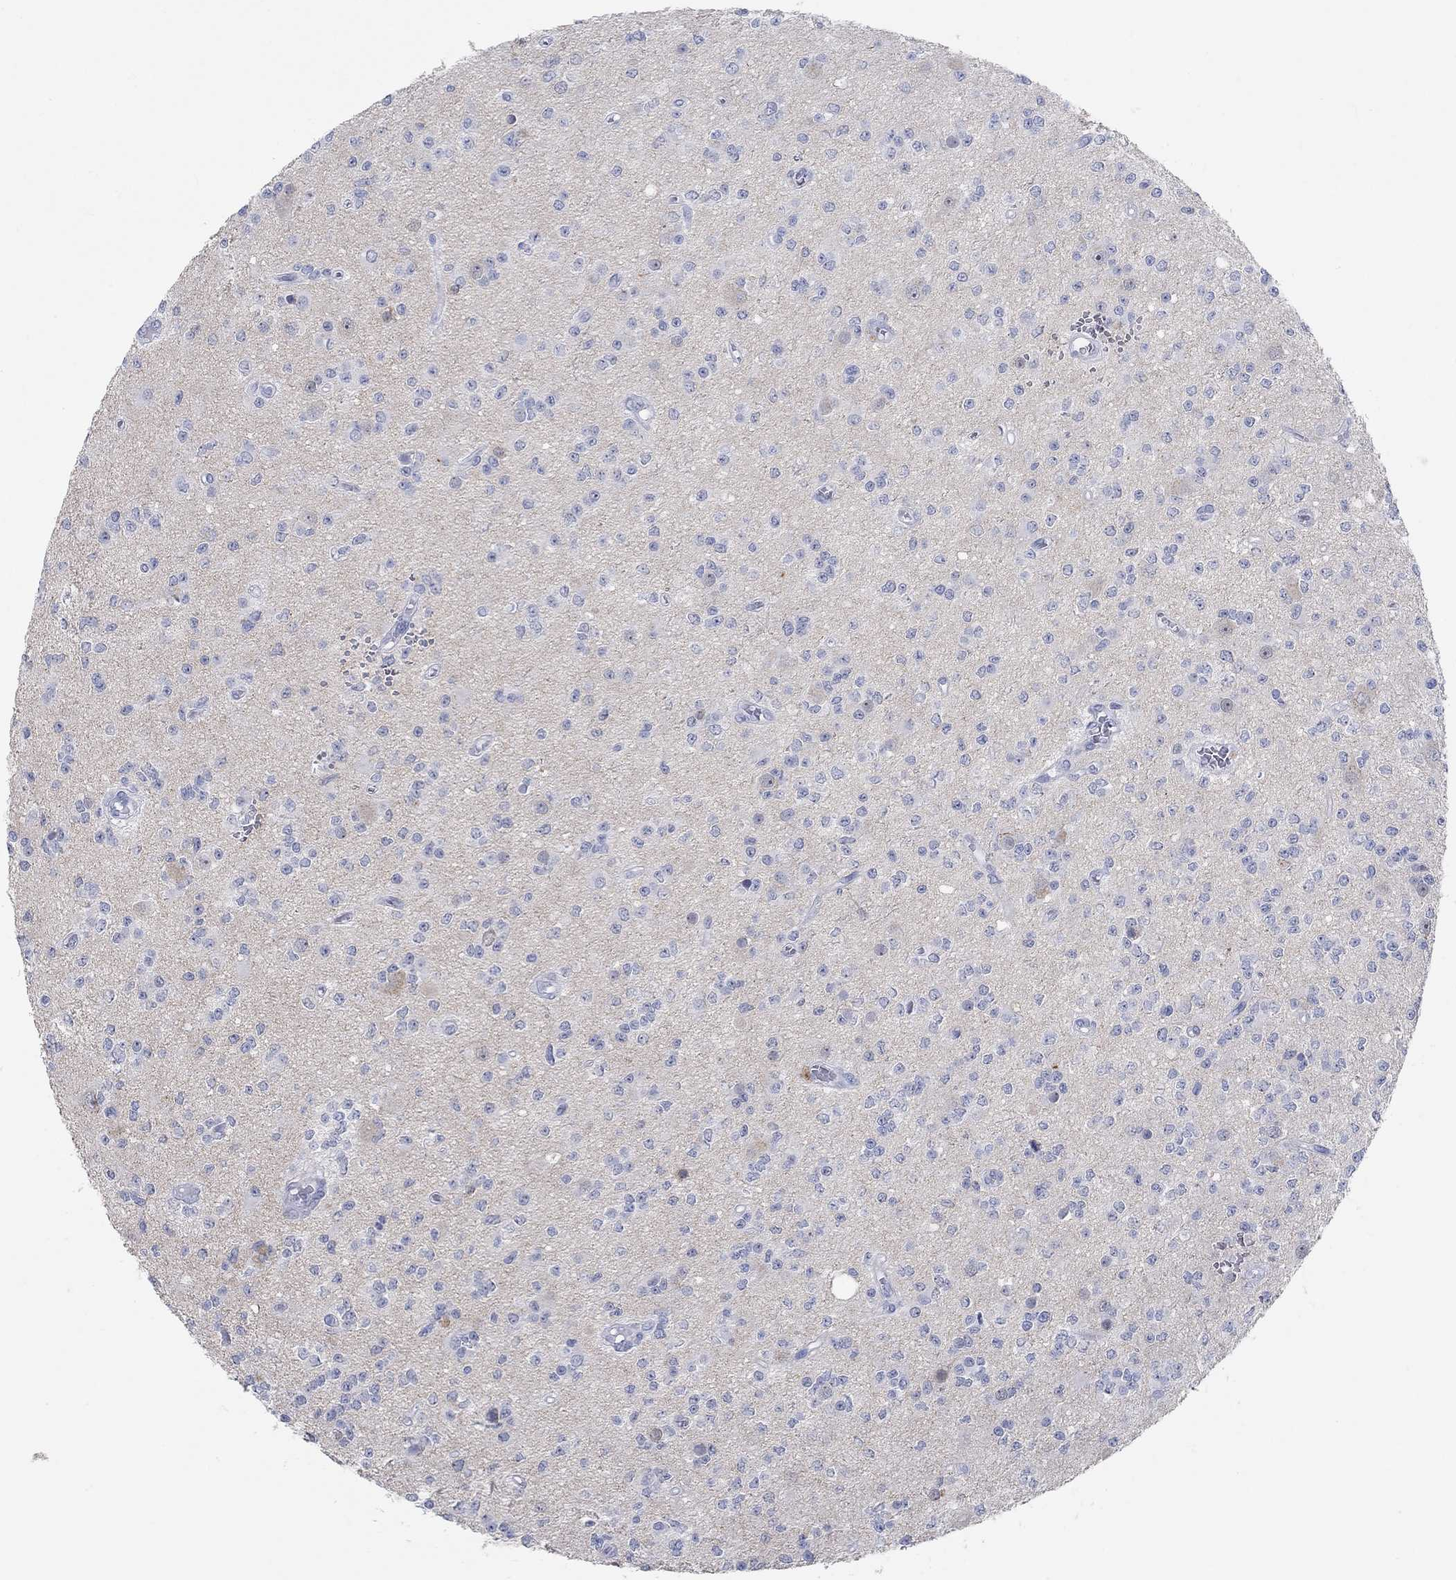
{"staining": {"intensity": "negative", "quantity": "none", "location": "none"}, "tissue": "glioma", "cell_type": "Tumor cells", "image_type": "cancer", "snomed": [{"axis": "morphology", "description": "Glioma, malignant, Low grade"}, {"axis": "topography", "description": "Brain"}], "caption": "Immunohistochemical staining of human glioma displays no significant staining in tumor cells.", "gene": "GRIA3", "patient": {"sex": "female", "age": 45}}